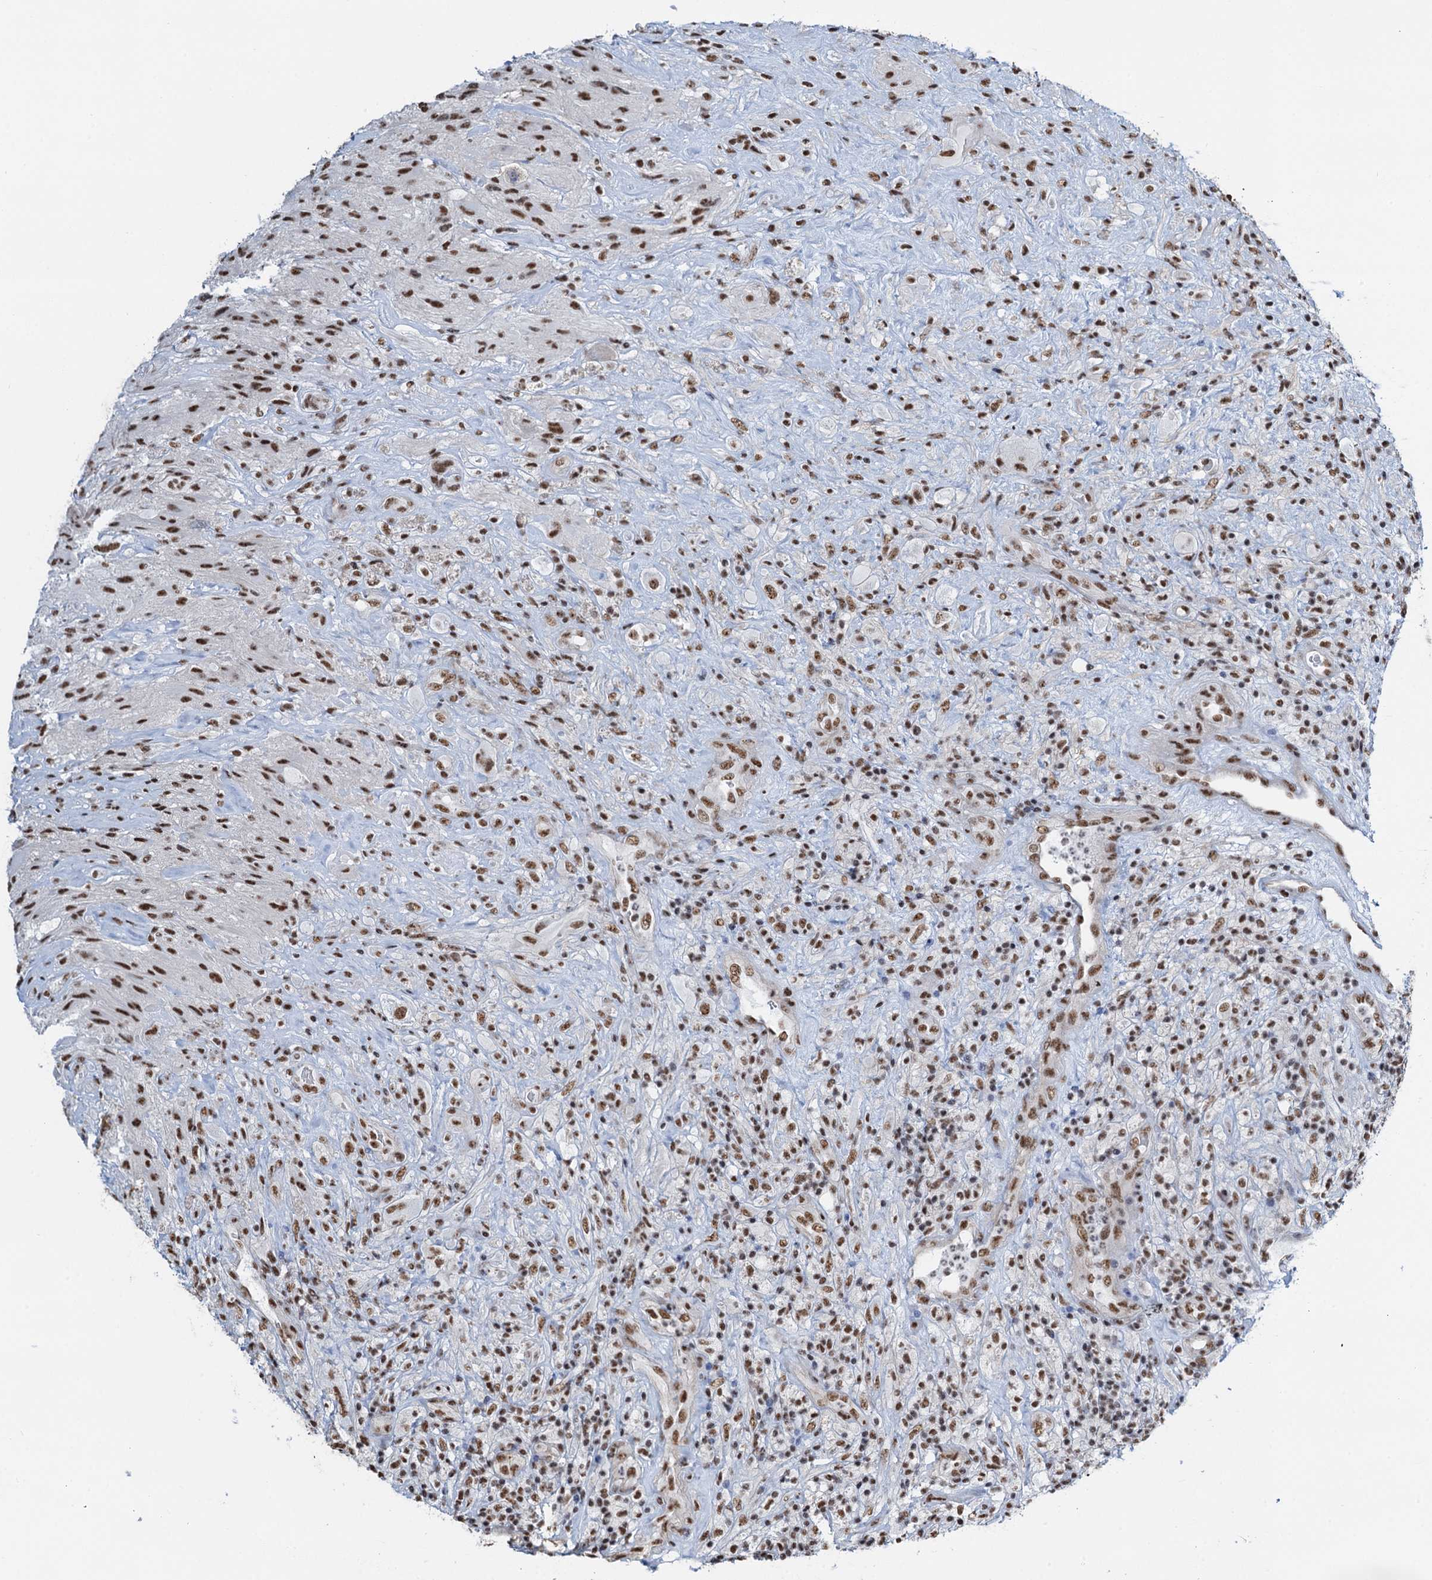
{"staining": {"intensity": "moderate", "quantity": "25%-75%", "location": "nuclear"}, "tissue": "glioma", "cell_type": "Tumor cells", "image_type": "cancer", "snomed": [{"axis": "morphology", "description": "Glioma, malignant, High grade"}, {"axis": "topography", "description": "Brain"}], "caption": "About 25%-75% of tumor cells in human glioma demonstrate moderate nuclear protein positivity as visualized by brown immunohistochemical staining.", "gene": "ZNF609", "patient": {"sex": "male", "age": 69}}